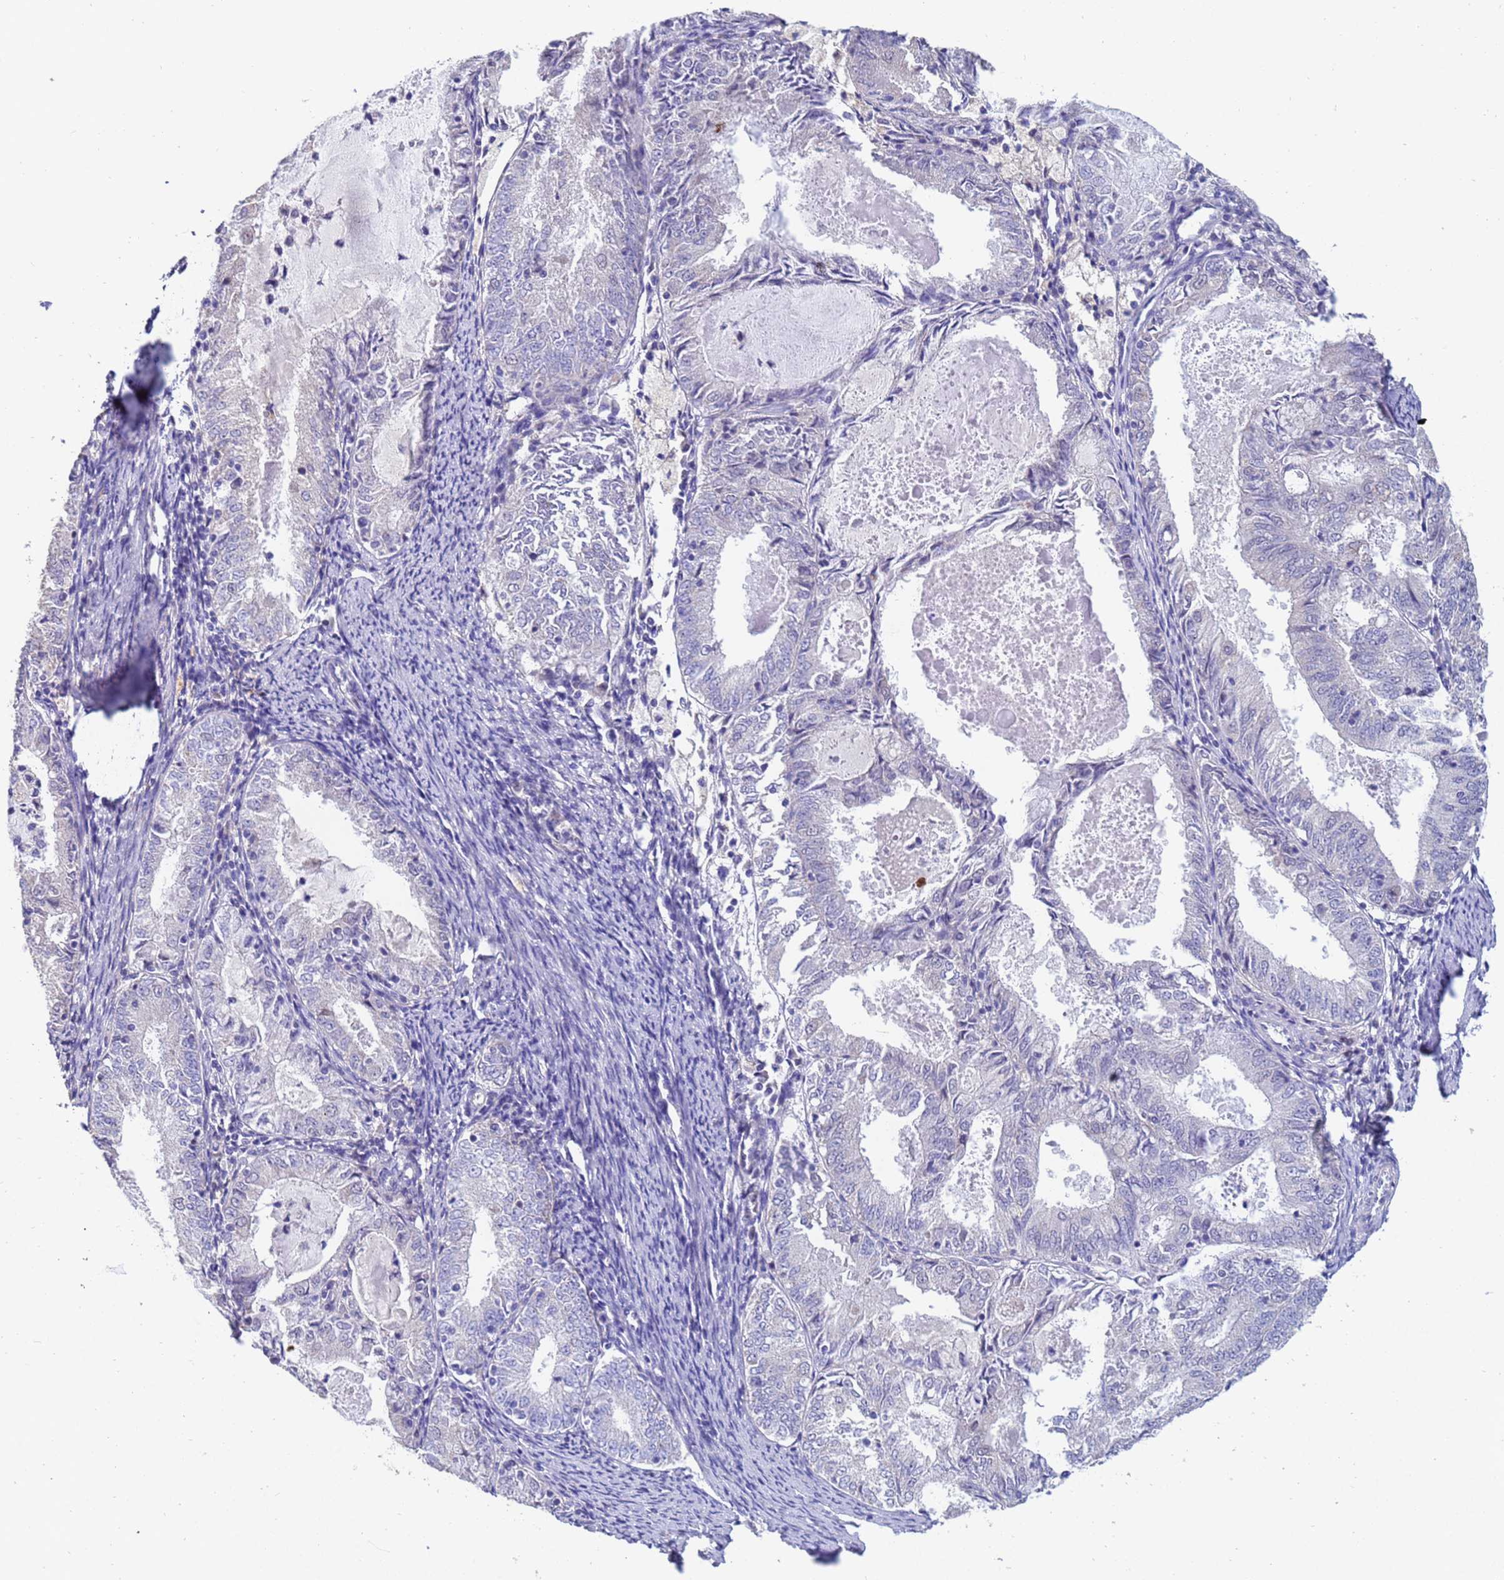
{"staining": {"intensity": "negative", "quantity": "none", "location": "none"}, "tissue": "endometrial cancer", "cell_type": "Tumor cells", "image_type": "cancer", "snomed": [{"axis": "morphology", "description": "Adenocarcinoma, NOS"}, {"axis": "topography", "description": "Endometrium"}], "caption": "A histopathology image of human endometrial adenocarcinoma is negative for staining in tumor cells.", "gene": "IHO1", "patient": {"sex": "female", "age": 57}}